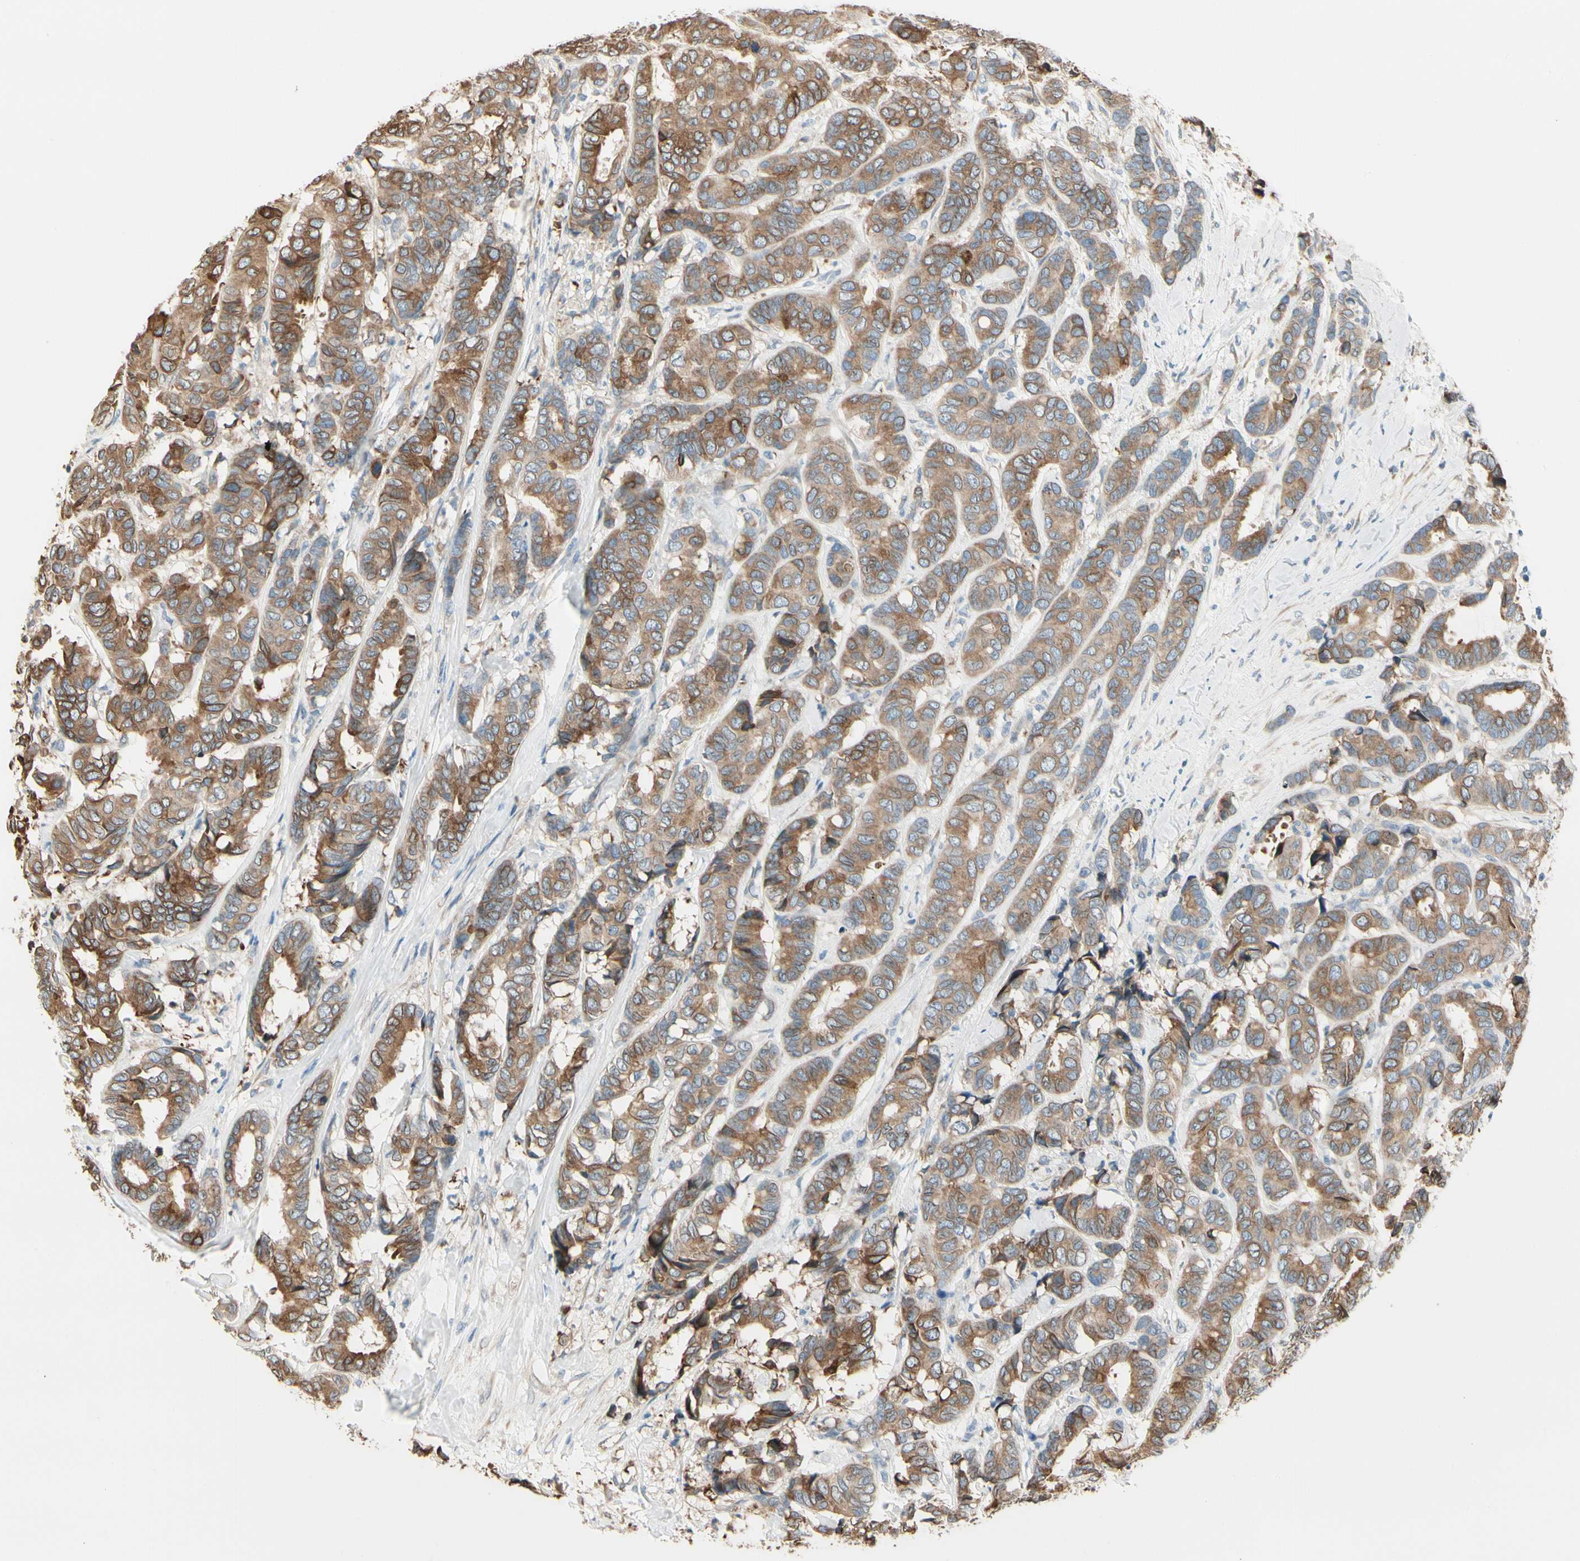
{"staining": {"intensity": "moderate", "quantity": ">75%", "location": "cytoplasmic/membranous"}, "tissue": "breast cancer", "cell_type": "Tumor cells", "image_type": "cancer", "snomed": [{"axis": "morphology", "description": "Duct carcinoma"}, {"axis": "topography", "description": "Breast"}], "caption": "Tumor cells demonstrate moderate cytoplasmic/membranous expression in approximately >75% of cells in breast infiltrating ductal carcinoma.", "gene": "NUCB2", "patient": {"sex": "female", "age": 87}}